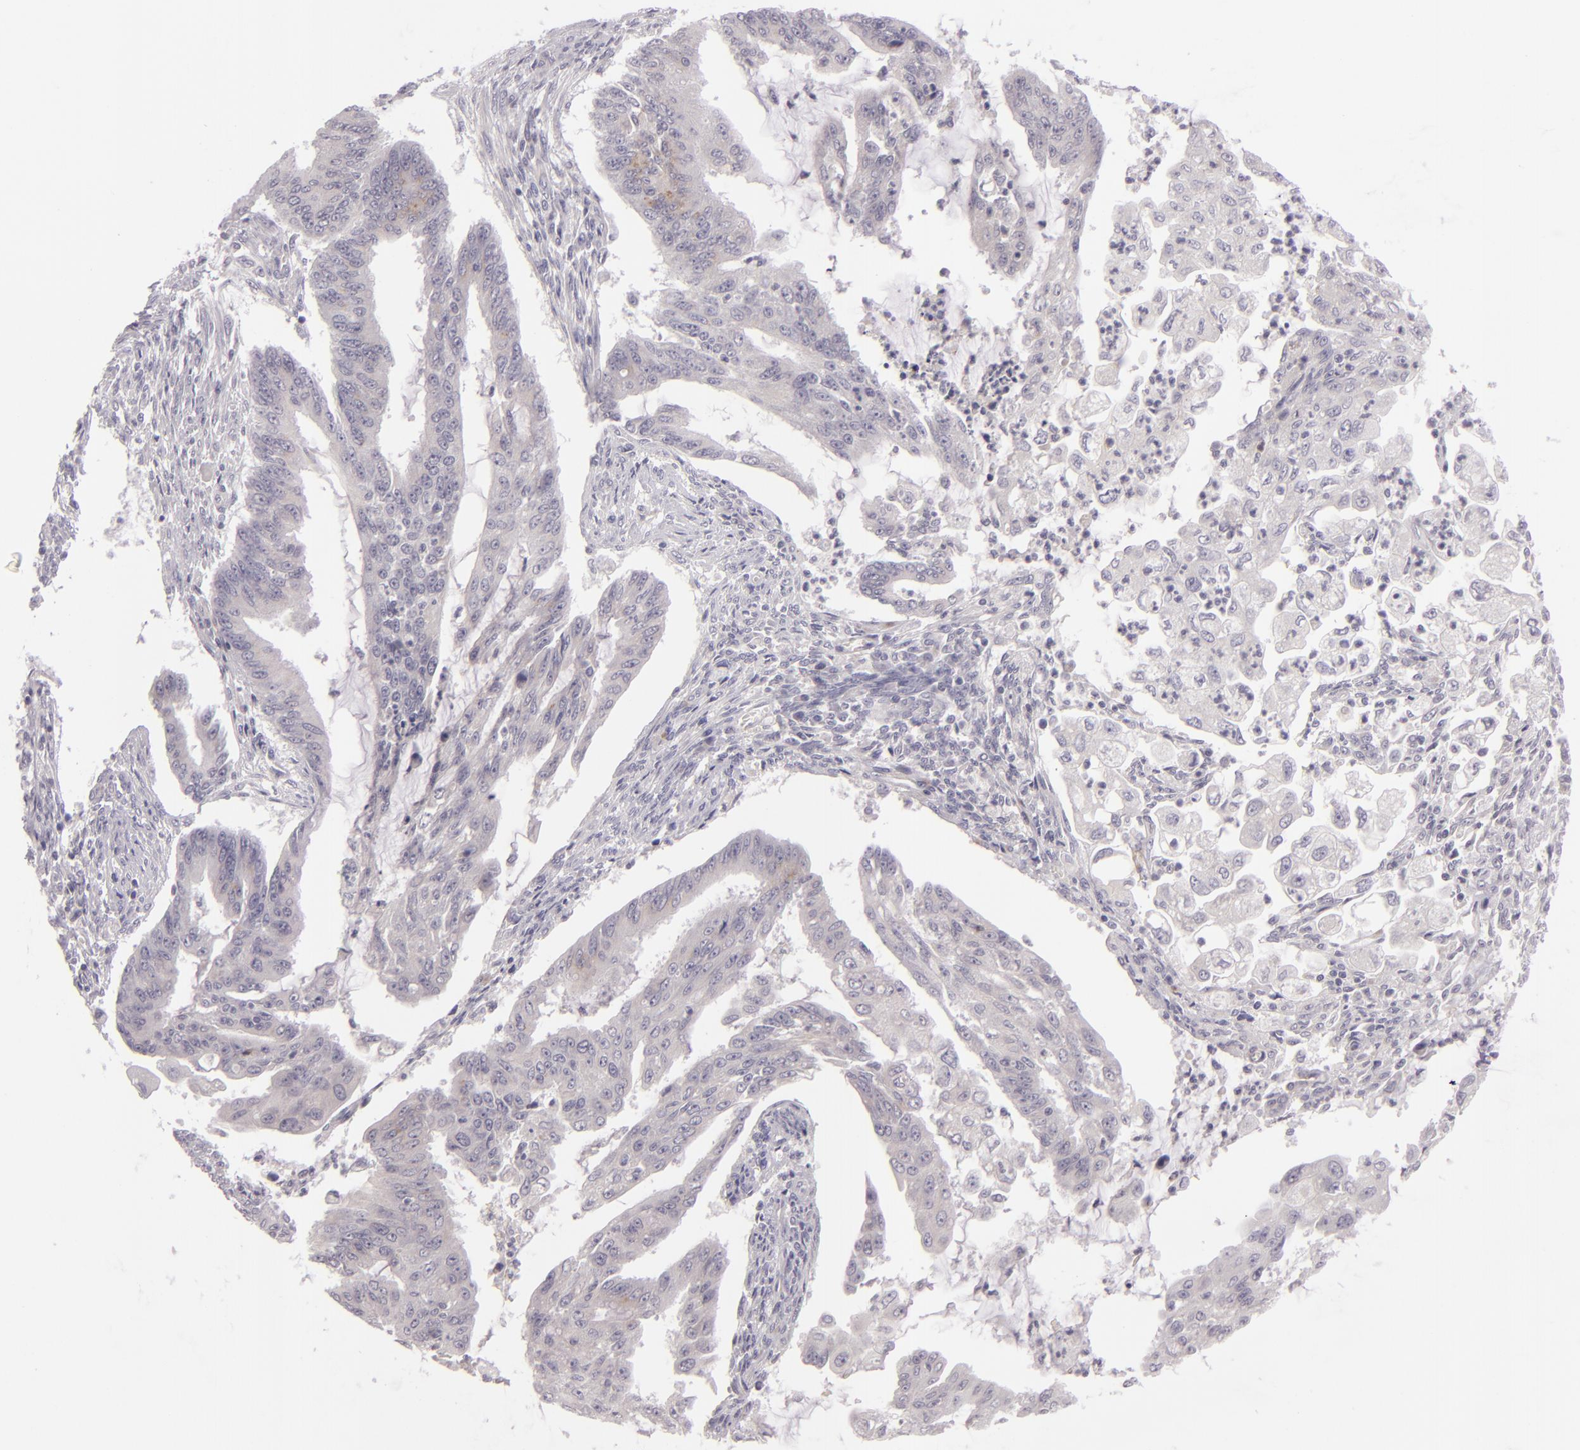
{"staining": {"intensity": "weak", "quantity": "<25%", "location": "cytoplasmic/membranous"}, "tissue": "endometrial cancer", "cell_type": "Tumor cells", "image_type": "cancer", "snomed": [{"axis": "morphology", "description": "Adenocarcinoma, NOS"}, {"axis": "topography", "description": "Endometrium"}], "caption": "This is an IHC micrograph of human adenocarcinoma (endometrial). There is no staining in tumor cells.", "gene": "EGFL6", "patient": {"sex": "female", "age": 75}}